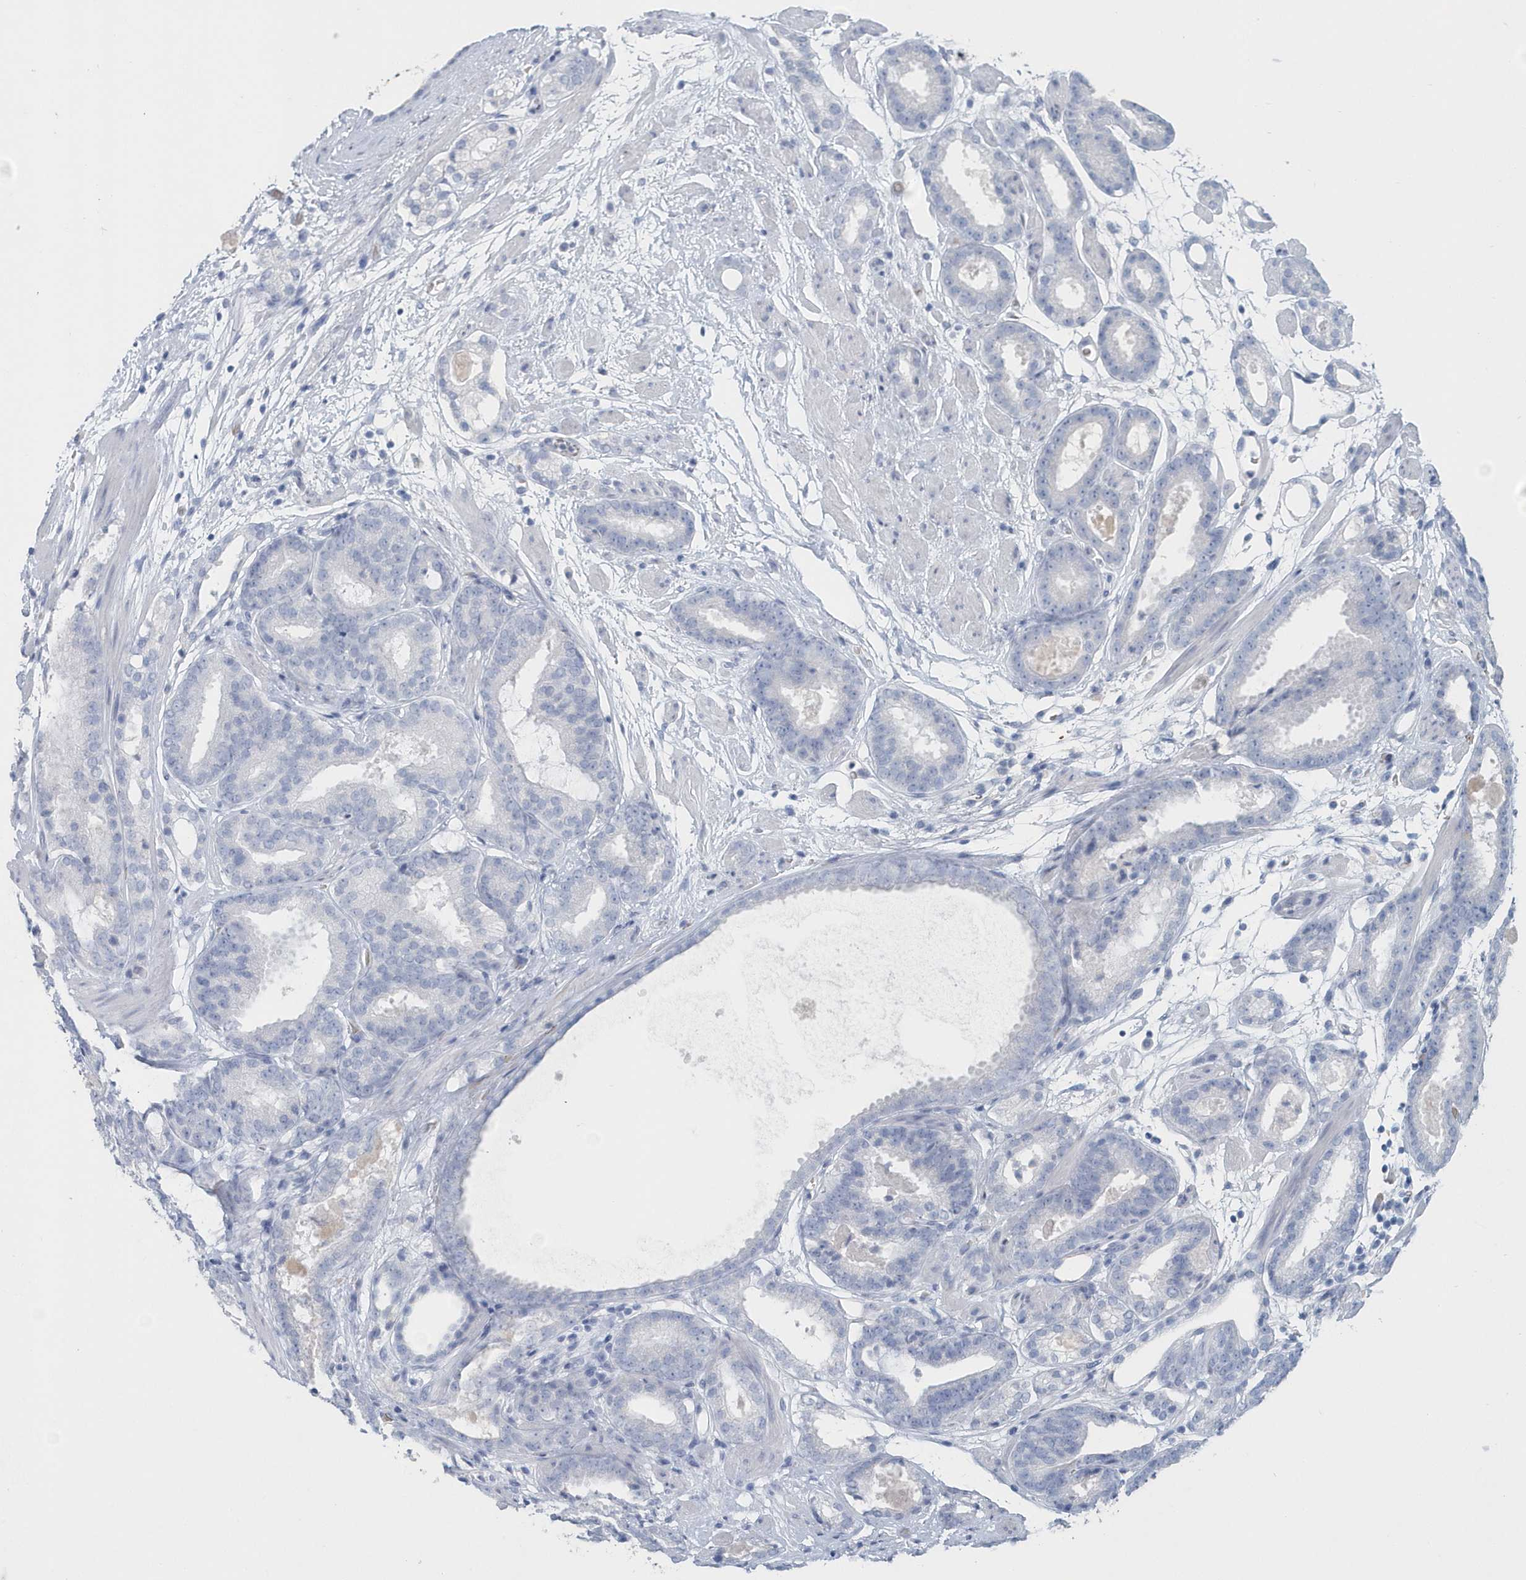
{"staining": {"intensity": "negative", "quantity": "none", "location": "none"}, "tissue": "prostate cancer", "cell_type": "Tumor cells", "image_type": "cancer", "snomed": [{"axis": "morphology", "description": "Adenocarcinoma, Low grade"}, {"axis": "topography", "description": "Prostate"}], "caption": "High power microscopy photomicrograph of an IHC photomicrograph of low-grade adenocarcinoma (prostate), revealing no significant staining in tumor cells. (Stains: DAB (3,3'-diaminobenzidine) immunohistochemistry (IHC) with hematoxylin counter stain, Microscopy: brightfield microscopy at high magnification).", "gene": "HBA2", "patient": {"sex": "male", "age": 69}}